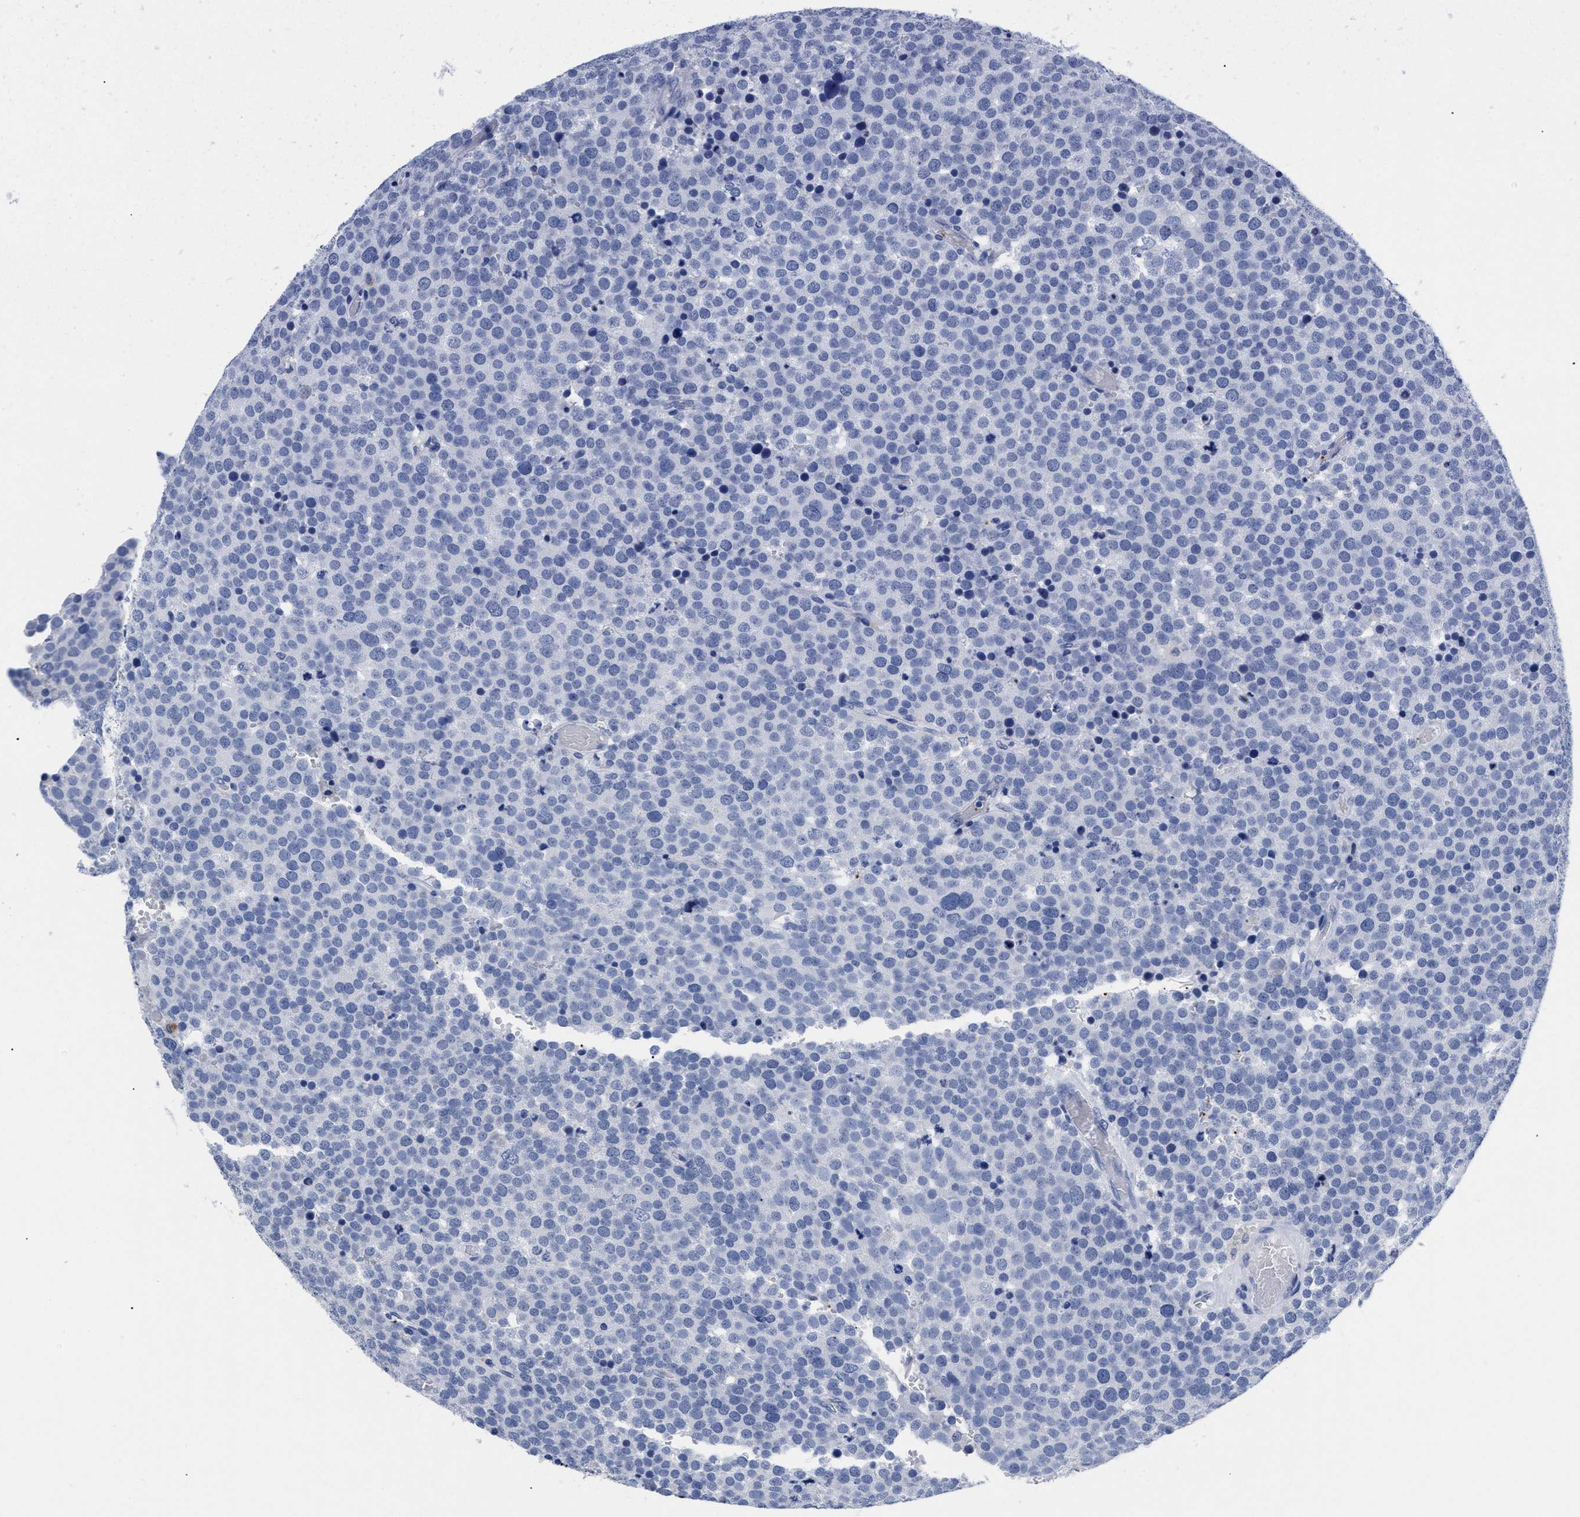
{"staining": {"intensity": "negative", "quantity": "none", "location": "none"}, "tissue": "testis cancer", "cell_type": "Tumor cells", "image_type": "cancer", "snomed": [{"axis": "morphology", "description": "Normal tissue, NOS"}, {"axis": "morphology", "description": "Seminoma, NOS"}, {"axis": "topography", "description": "Testis"}], "caption": "Testis cancer (seminoma) was stained to show a protein in brown. There is no significant expression in tumor cells.", "gene": "TREML1", "patient": {"sex": "male", "age": 71}}